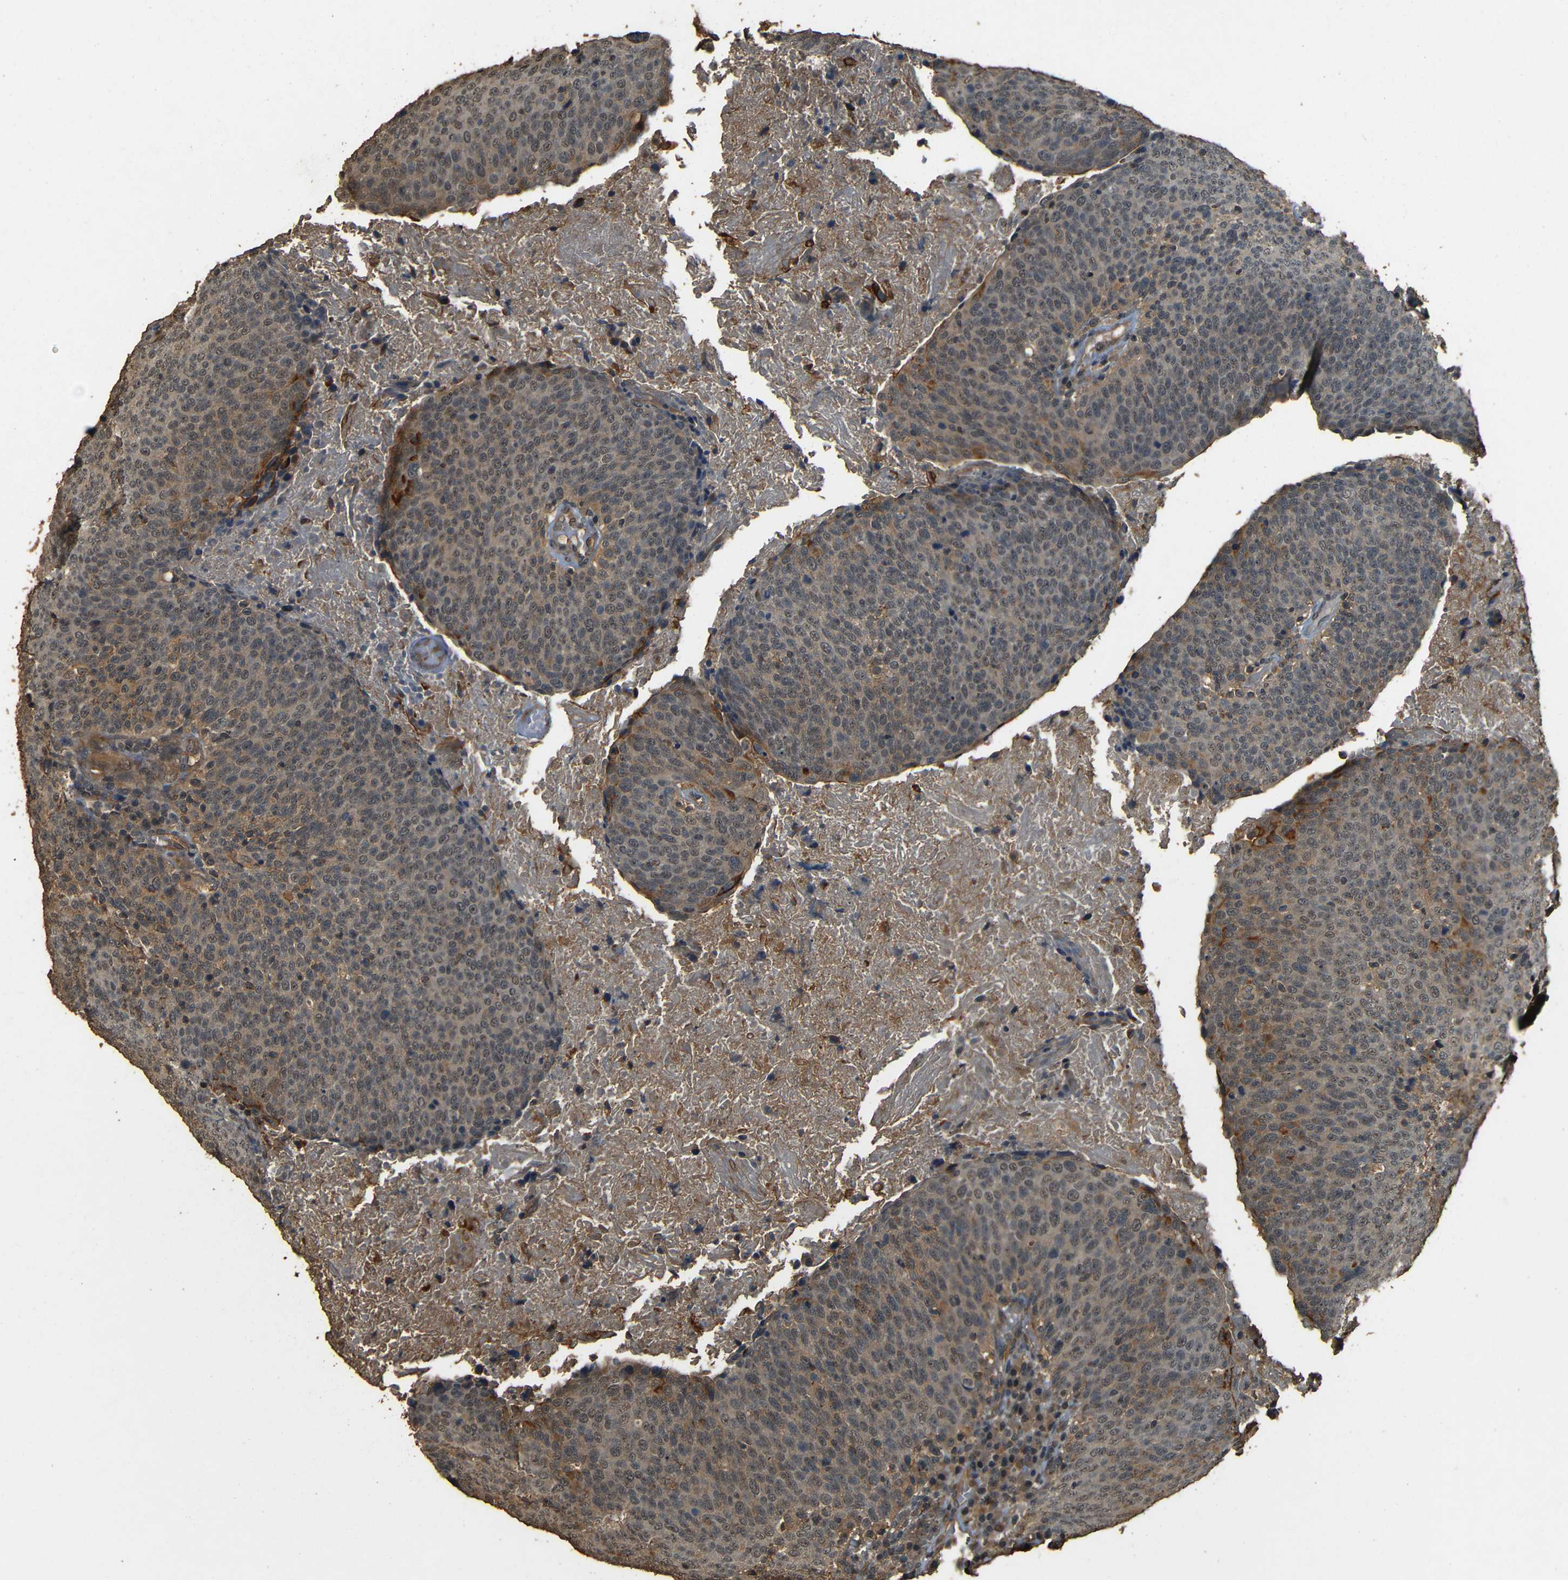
{"staining": {"intensity": "moderate", "quantity": "25%-75%", "location": "cytoplasmic/membranous"}, "tissue": "head and neck cancer", "cell_type": "Tumor cells", "image_type": "cancer", "snomed": [{"axis": "morphology", "description": "Squamous cell carcinoma, NOS"}, {"axis": "morphology", "description": "Squamous cell carcinoma, metastatic, NOS"}, {"axis": "topography", "description": "Lymph node"}, {"axis": "topography", "description": "Head-Neck"}], "caption": "Moderate cytoplasmic/membranous positivity is identified in approximately 25%-75% of tumor cells in head and neck cancer (metastatic squamous cell carcinoma). The staining was performed using DAB (3,3'-diaminobenzidine), with brown indicating positive protein expression. Nuclei are stained blue with hematoxylin.", "gene": "PDE5A", "patient": {"sex": "male", "age": 62}}